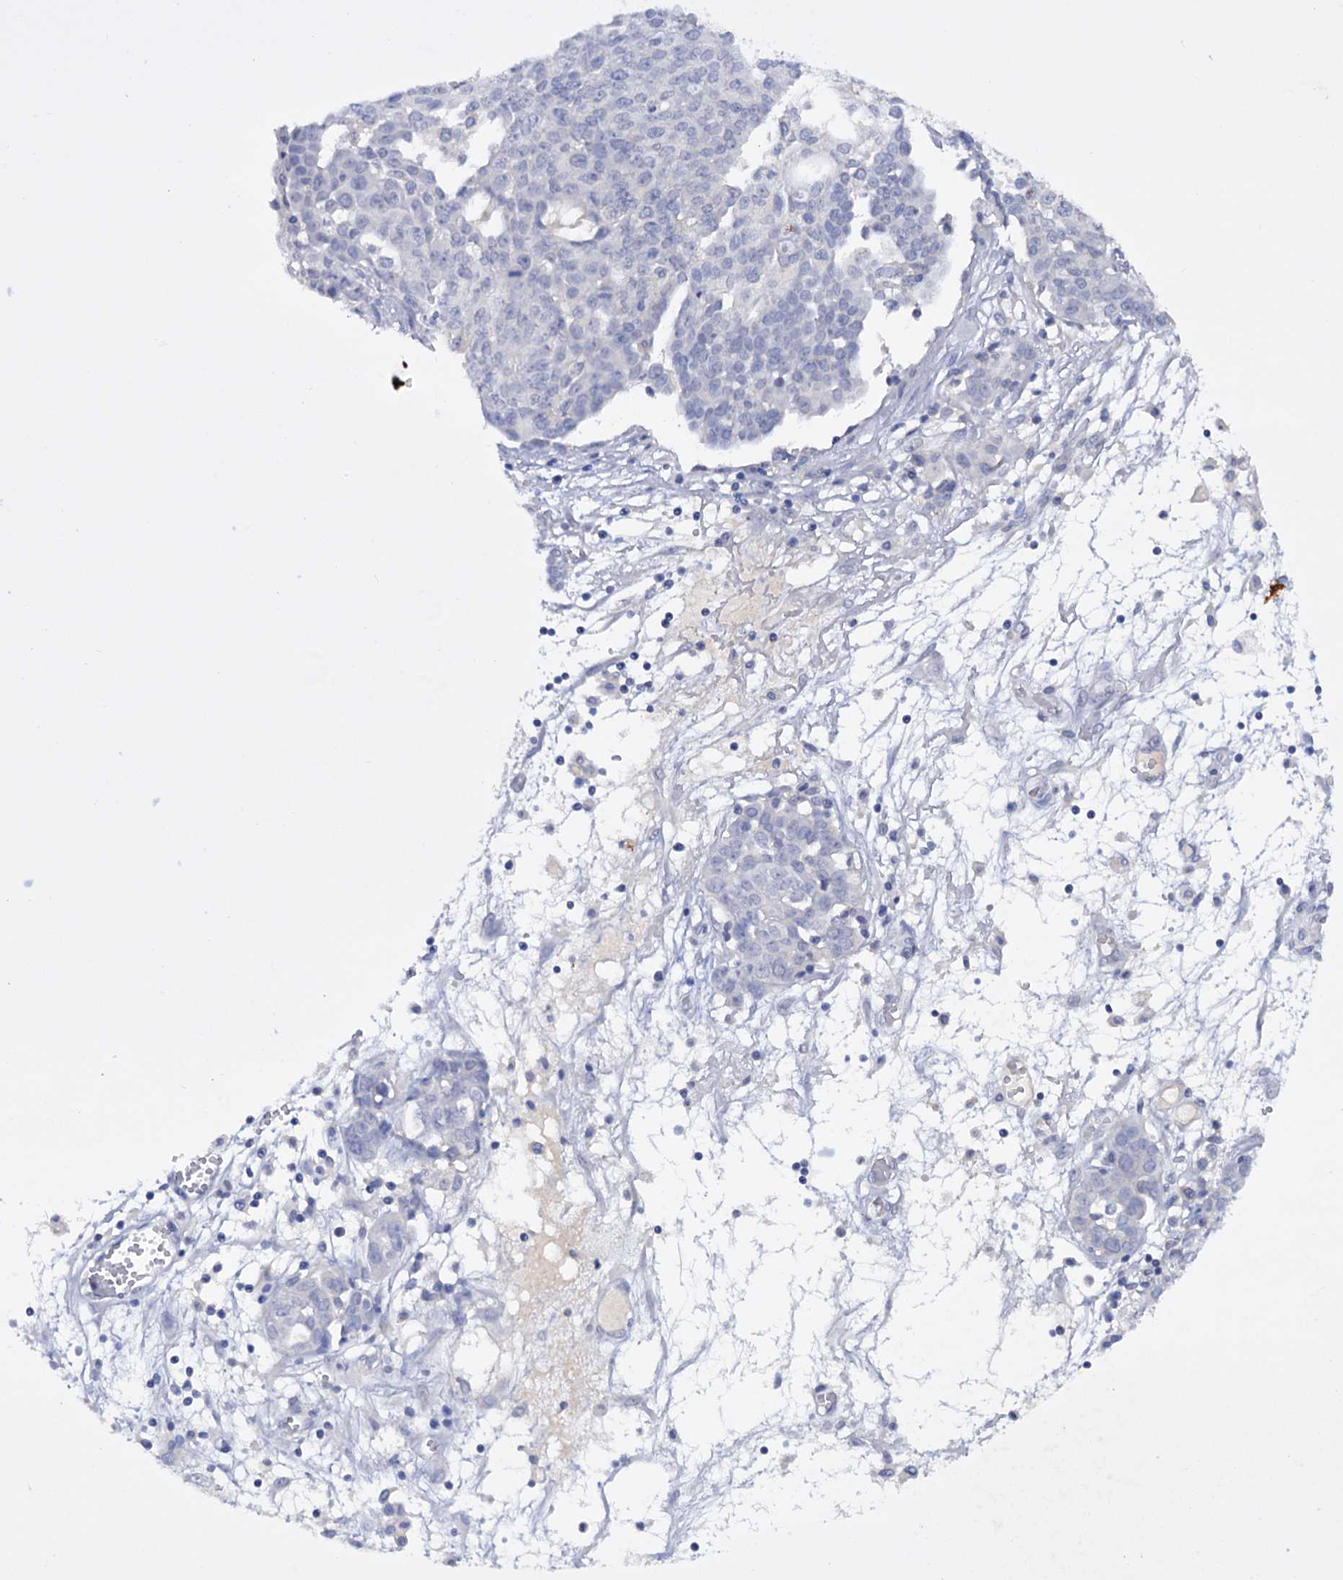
{"staining": {"intensity": "negative", "quantity": "none", "location": "none"}, "tissue": "ovarian cancer", "cell_type": "Tumor cells", "image_type": "cancer", "snomed": [{"axis": "morphology", "description": "Cystadenocarcinoma, serous, NOS"}, {"axis": "topography", "description": "Soft tissue"}, {"axis": "topography", "description": "Ovary"}], "caption": "Protein analysis of ovarian serous cystadenocarcinoma shows no significant expression in tumor cells.", "gene": "TBC1D12", "patient": {"sex": "female", "age": 57}}